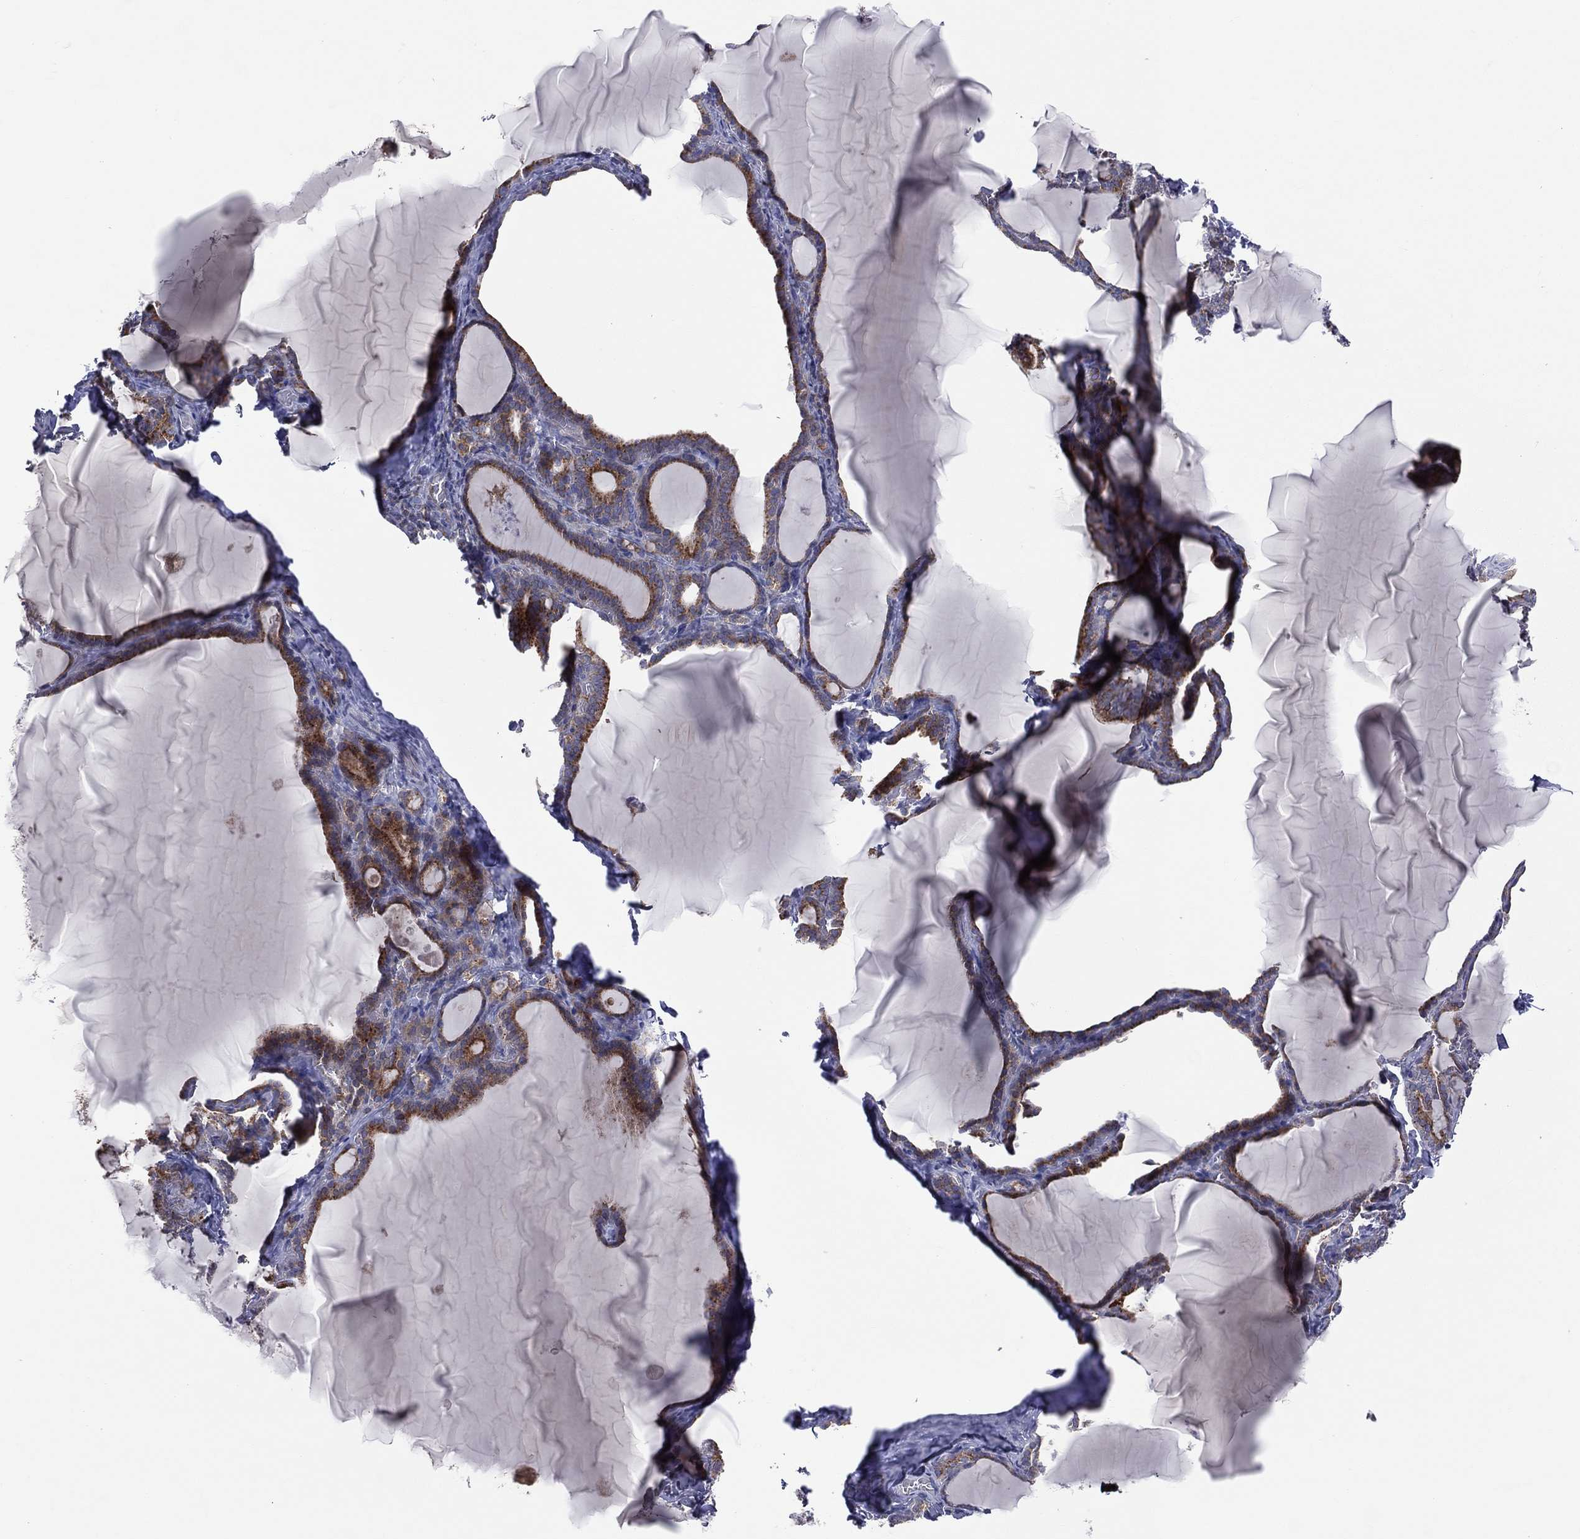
{"staining": {"intensity": "strong", "quantity": "25%-75%", "location": "cytoplasmic/membranous"}, "tissue": "thyroid gland", "cell_type": "Glandular cells", "image_type": "normal", "snomed": [{"axis": "morphology", "description": "Normal tissue, NOS"}, {"axis": "morphology", "description": "Hyperplasia, NOS"}, {"axis": "topography", "description": "Thyroid gland"}], "caption": "An image of thyroid gland stained for a protein reveals strong cytoplasmic/membranous brown staining in glandular cells.", "gene": "STARD3", "patient": {"sex": "female", "age": 27}}